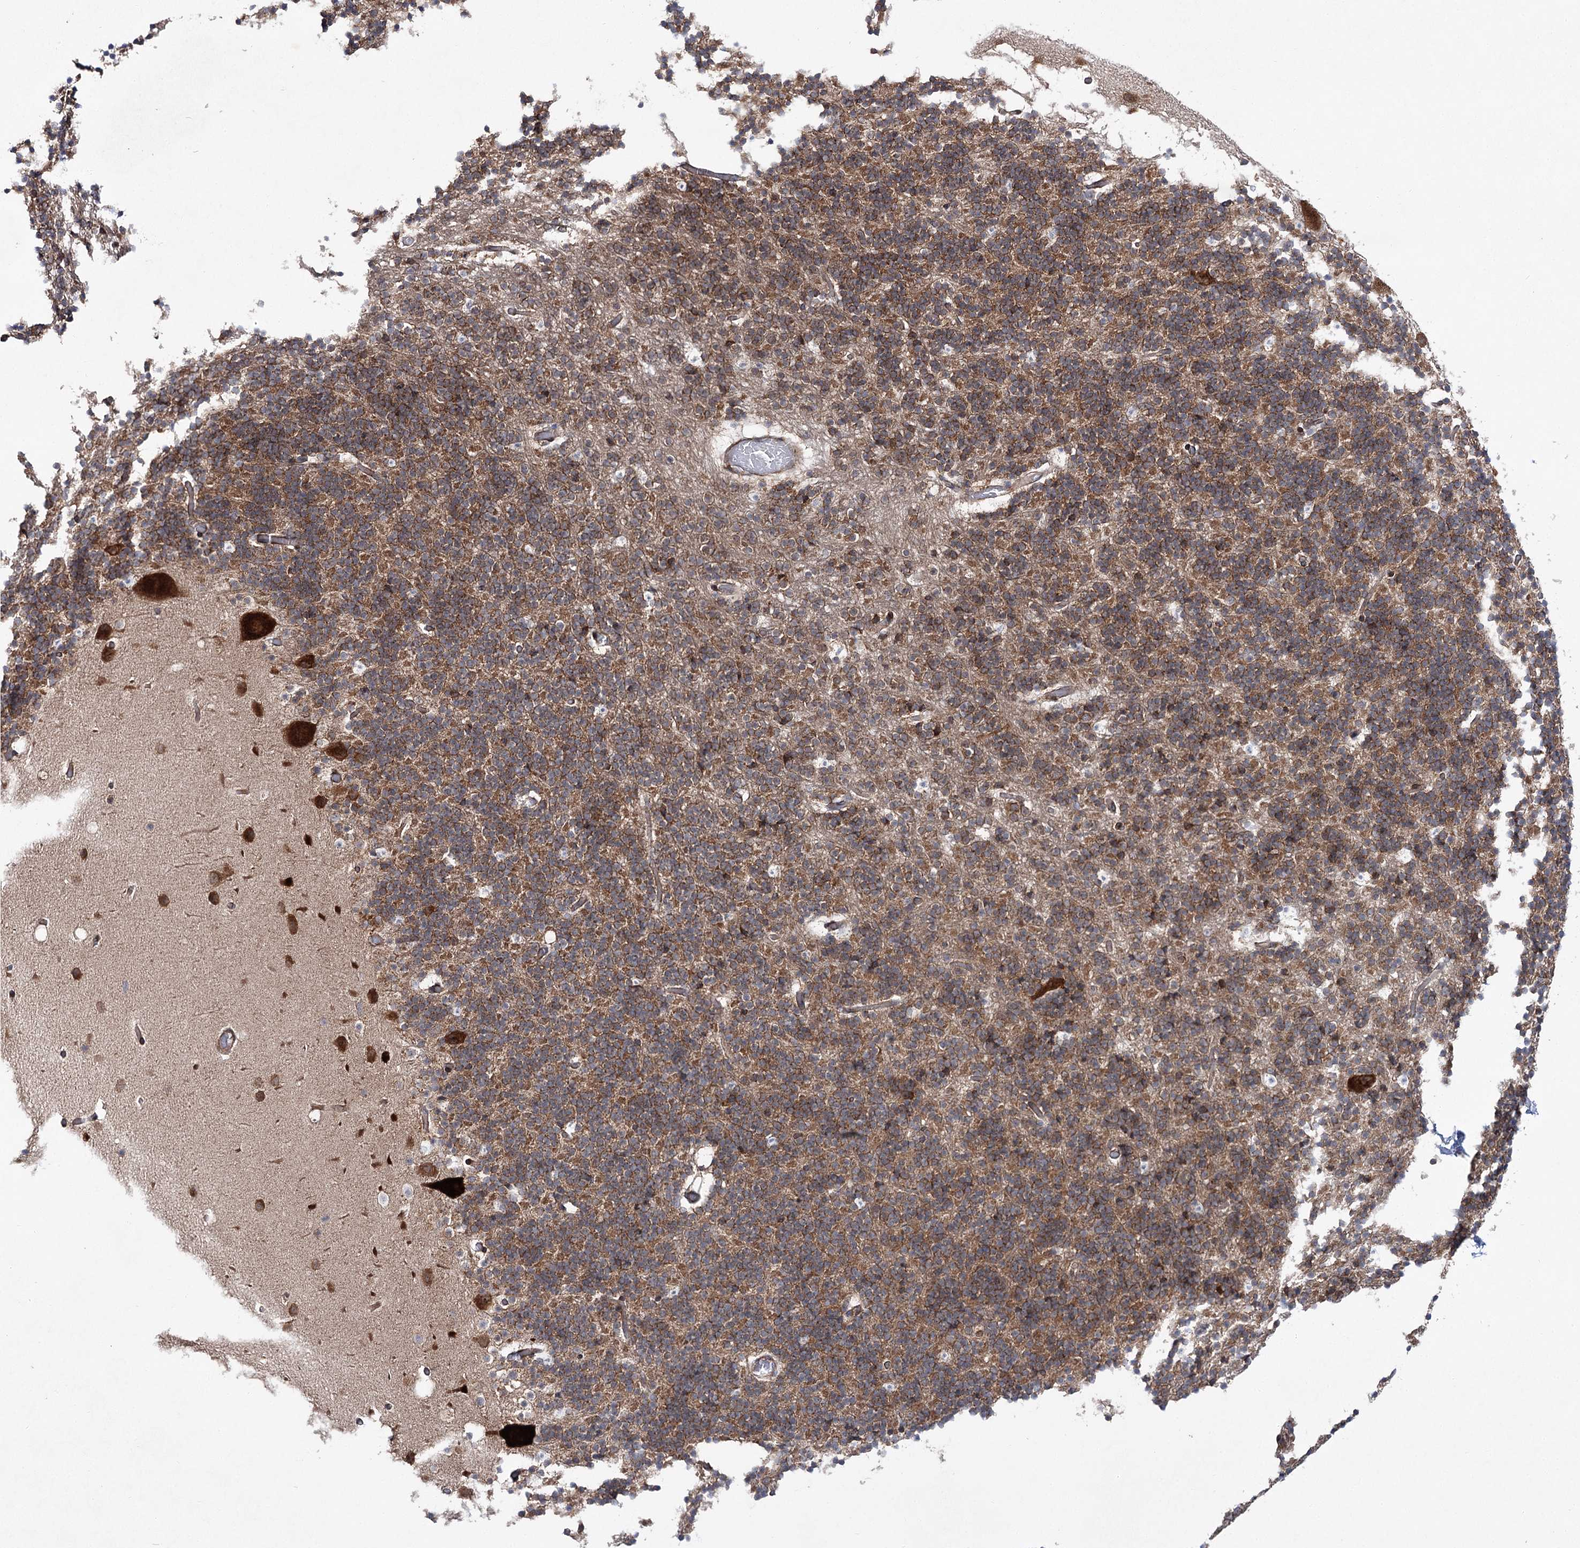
{"staining": {"intensity": "moderate", "quantity": "25%-75%", "location": "cytoplasmic/membranous"}, "tissue": "cerebellum", "cell_type": "Cells in granular layer", "image_type": "normal", "snomed": [{"axis": "morphology", "description": "Normal tissue, NOS"}, {"axis": "topography", "description": "Cerebellum"}], "caption": "This histopathology image displays benign cerebellum stained with immunohistochemistry to label a protein in brown. The cytoplasmic/membranous of cells in granular layer show moderate positivity for the protein. Nuclei are counter-stained blue.", "gene": "VWA2", "patient": {"sex": "male", "age": 57}}